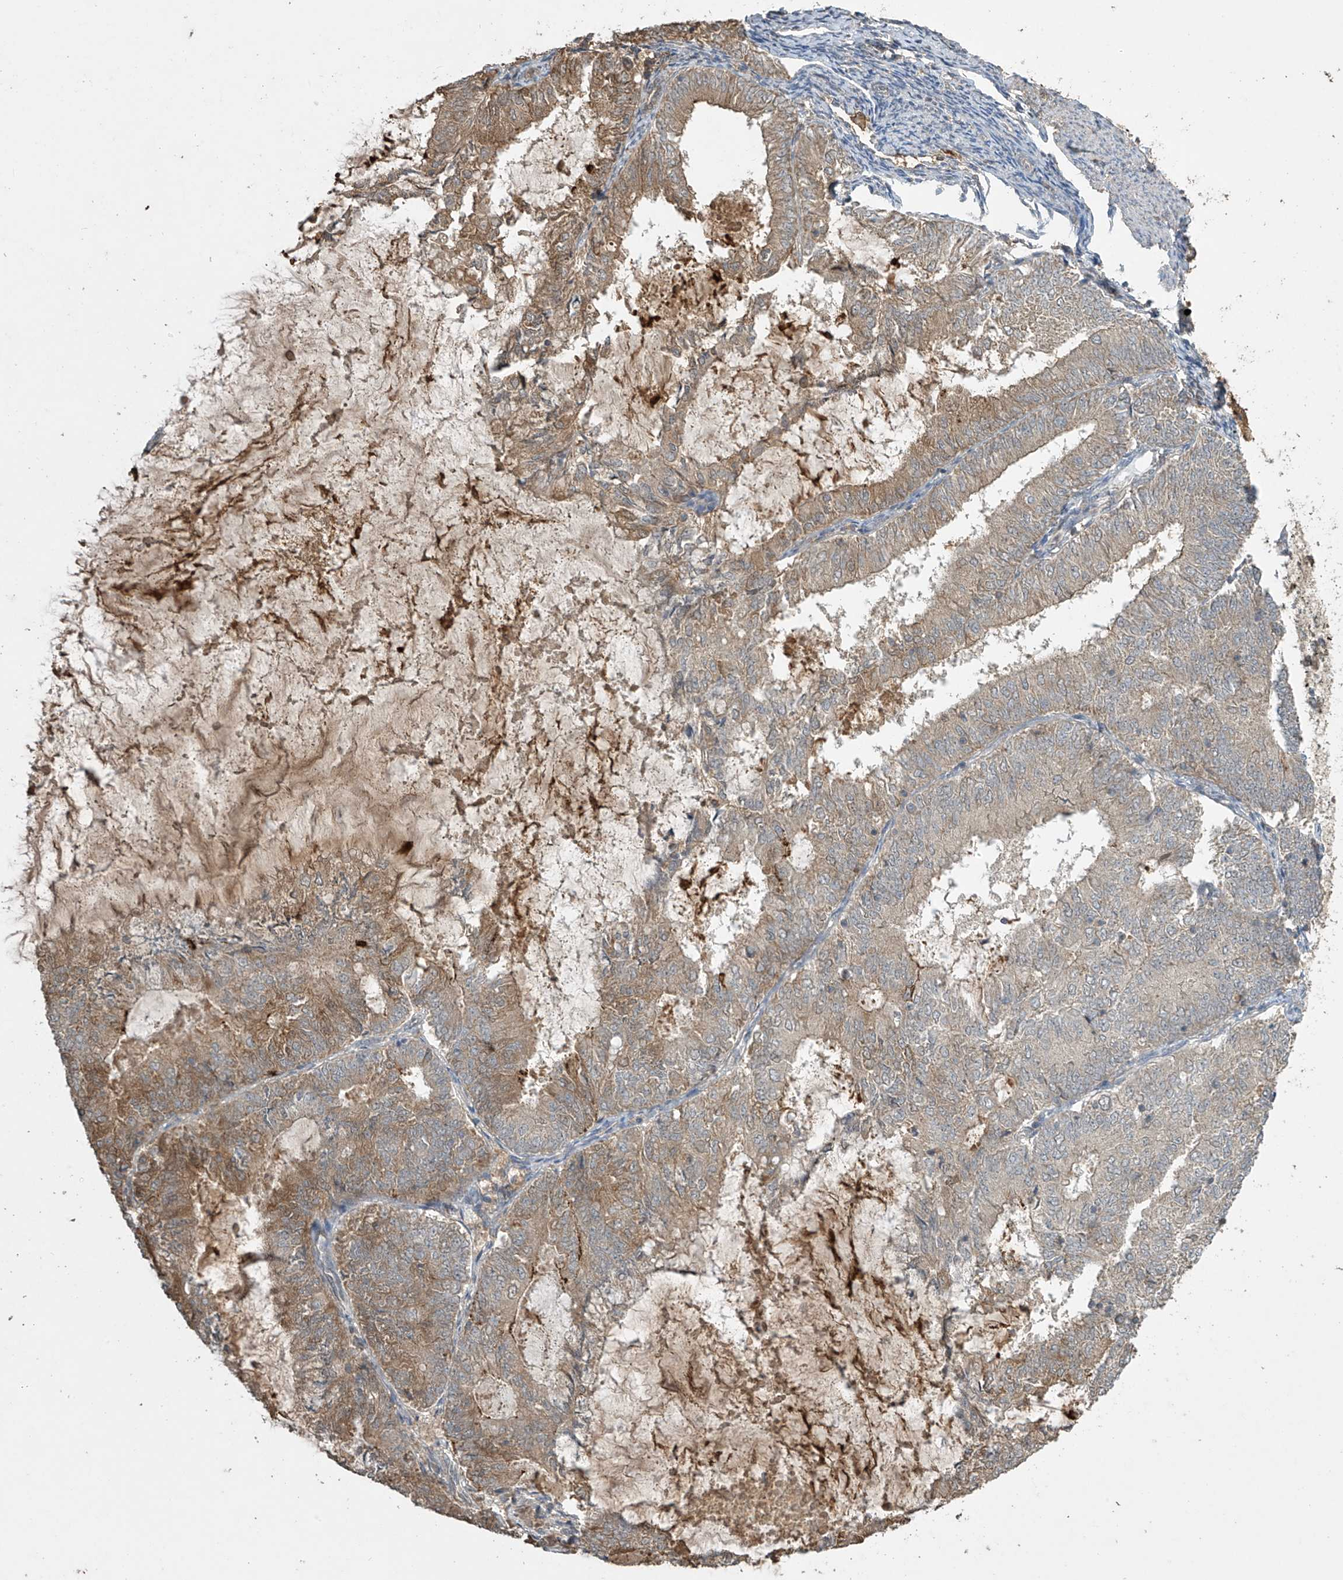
{"staining": {"intensity": "moderate", "quantity": "25%-75%", "location": "cytoplasmic/membranous"}, "tissue": "endometrial cancer", "cell_type": "Tumor cells", "image_type": "cancer", "snomed": [{"axis": "morphology", "description": "Adenocarcinoma, NOS"}, {"axis": "topography", "description": "Endometrium"}], "caption": "Protein staining displays moderate cytoplasmic/membranous staining in about 25%-75% of tumor cells in endometrial cancer.", "gene": "SLFN14", "patient": {"sex": "female", "age": 57}}